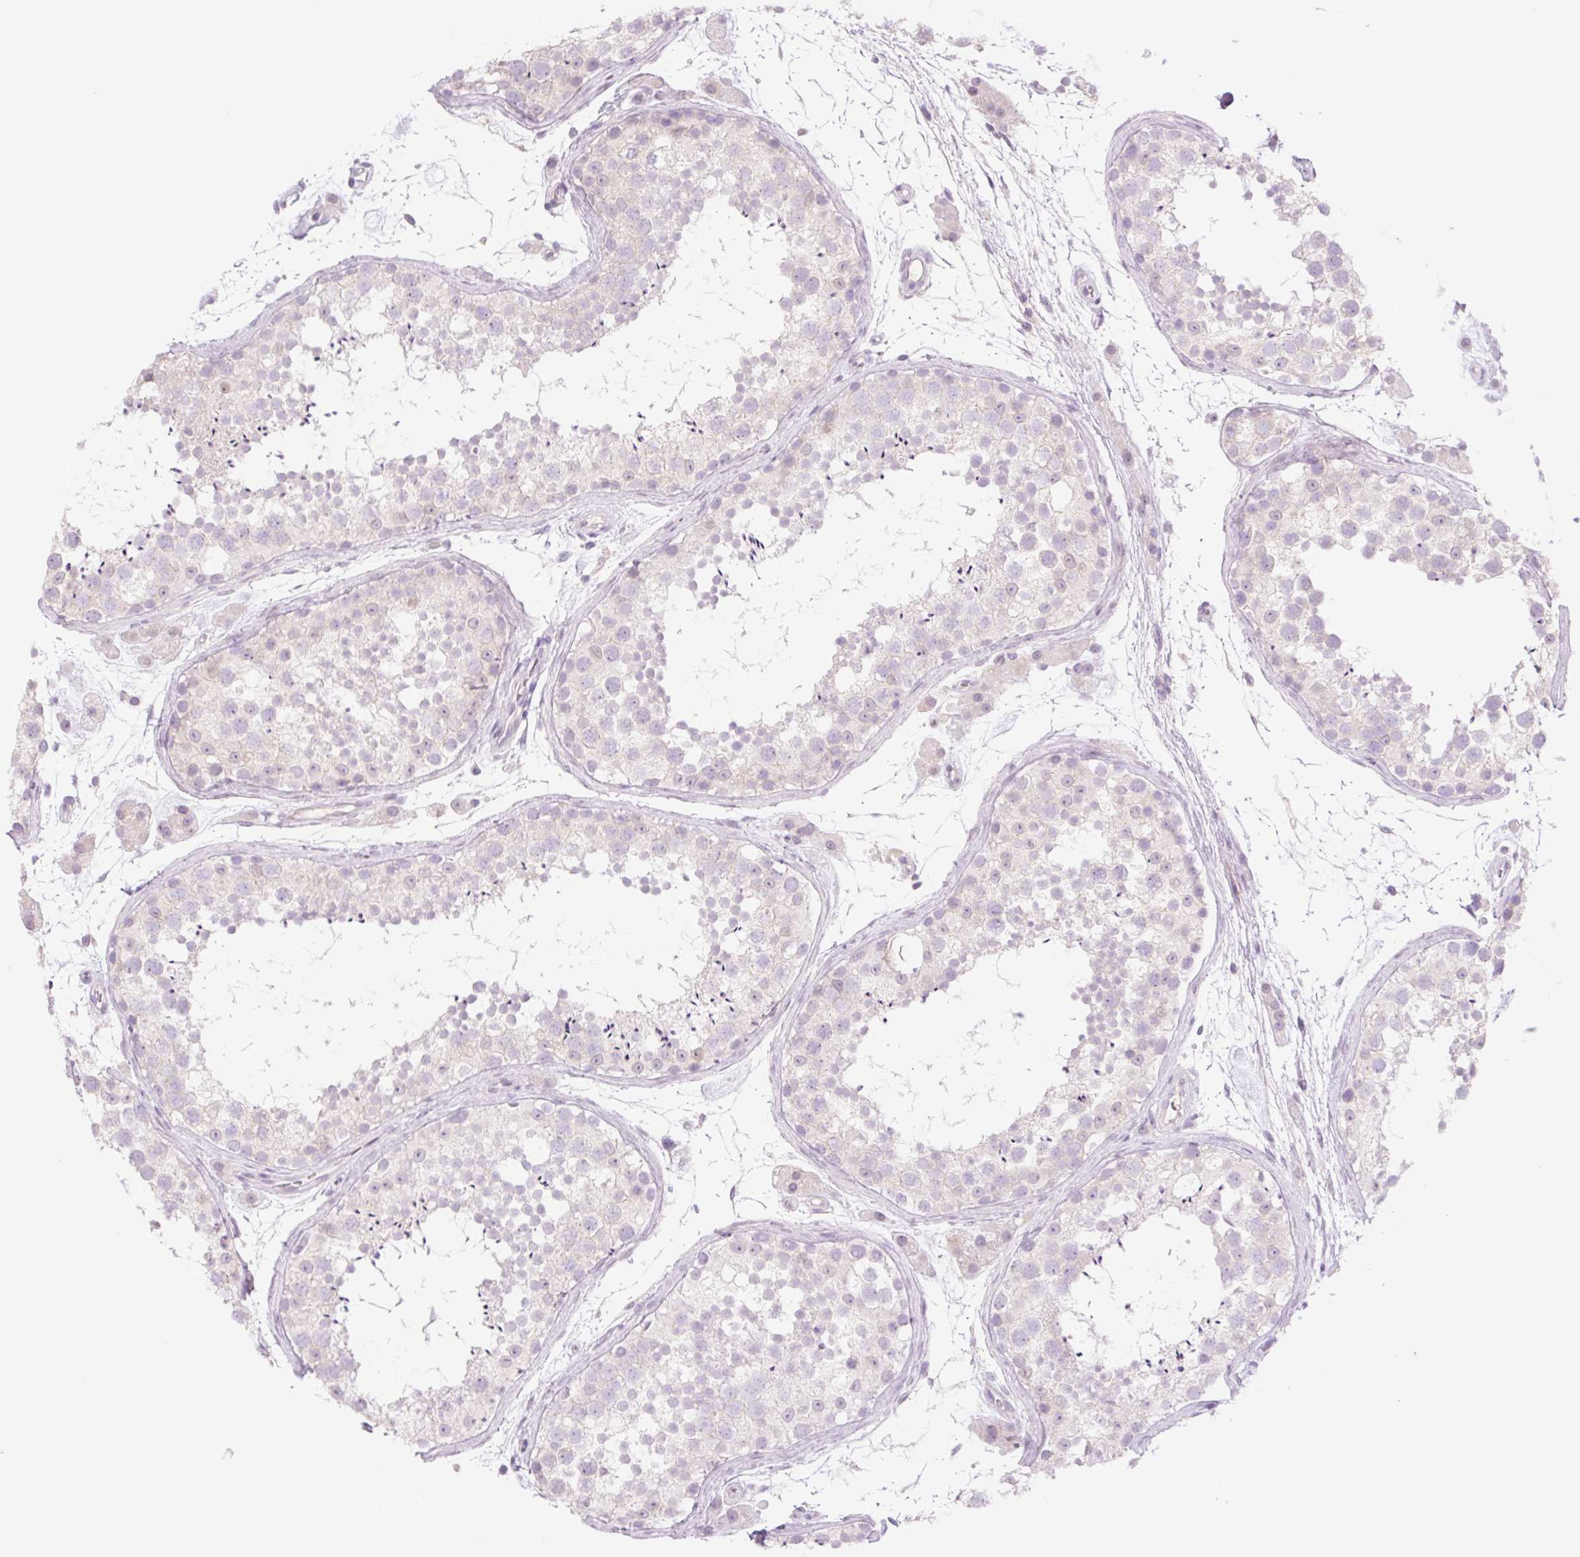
{"staining": {"intensity": "negative", "quantity": "none", "location": "none"}, "tissue": "testis", "cell_type": "Cells in seminiferous ducts", "image_type": "normal", "snomed": [{"axis": "morphology", "description": "Normal tissue, NOS"}, {"axis": "topography", "description": "Testis"}], "caption": "IHC image of unremarkable testis stained for a protein (brown), which shows no expression in cells in seminiferous ducts.", "gene": "TBX15", "patient": {"sex": "male", "age": 41}}